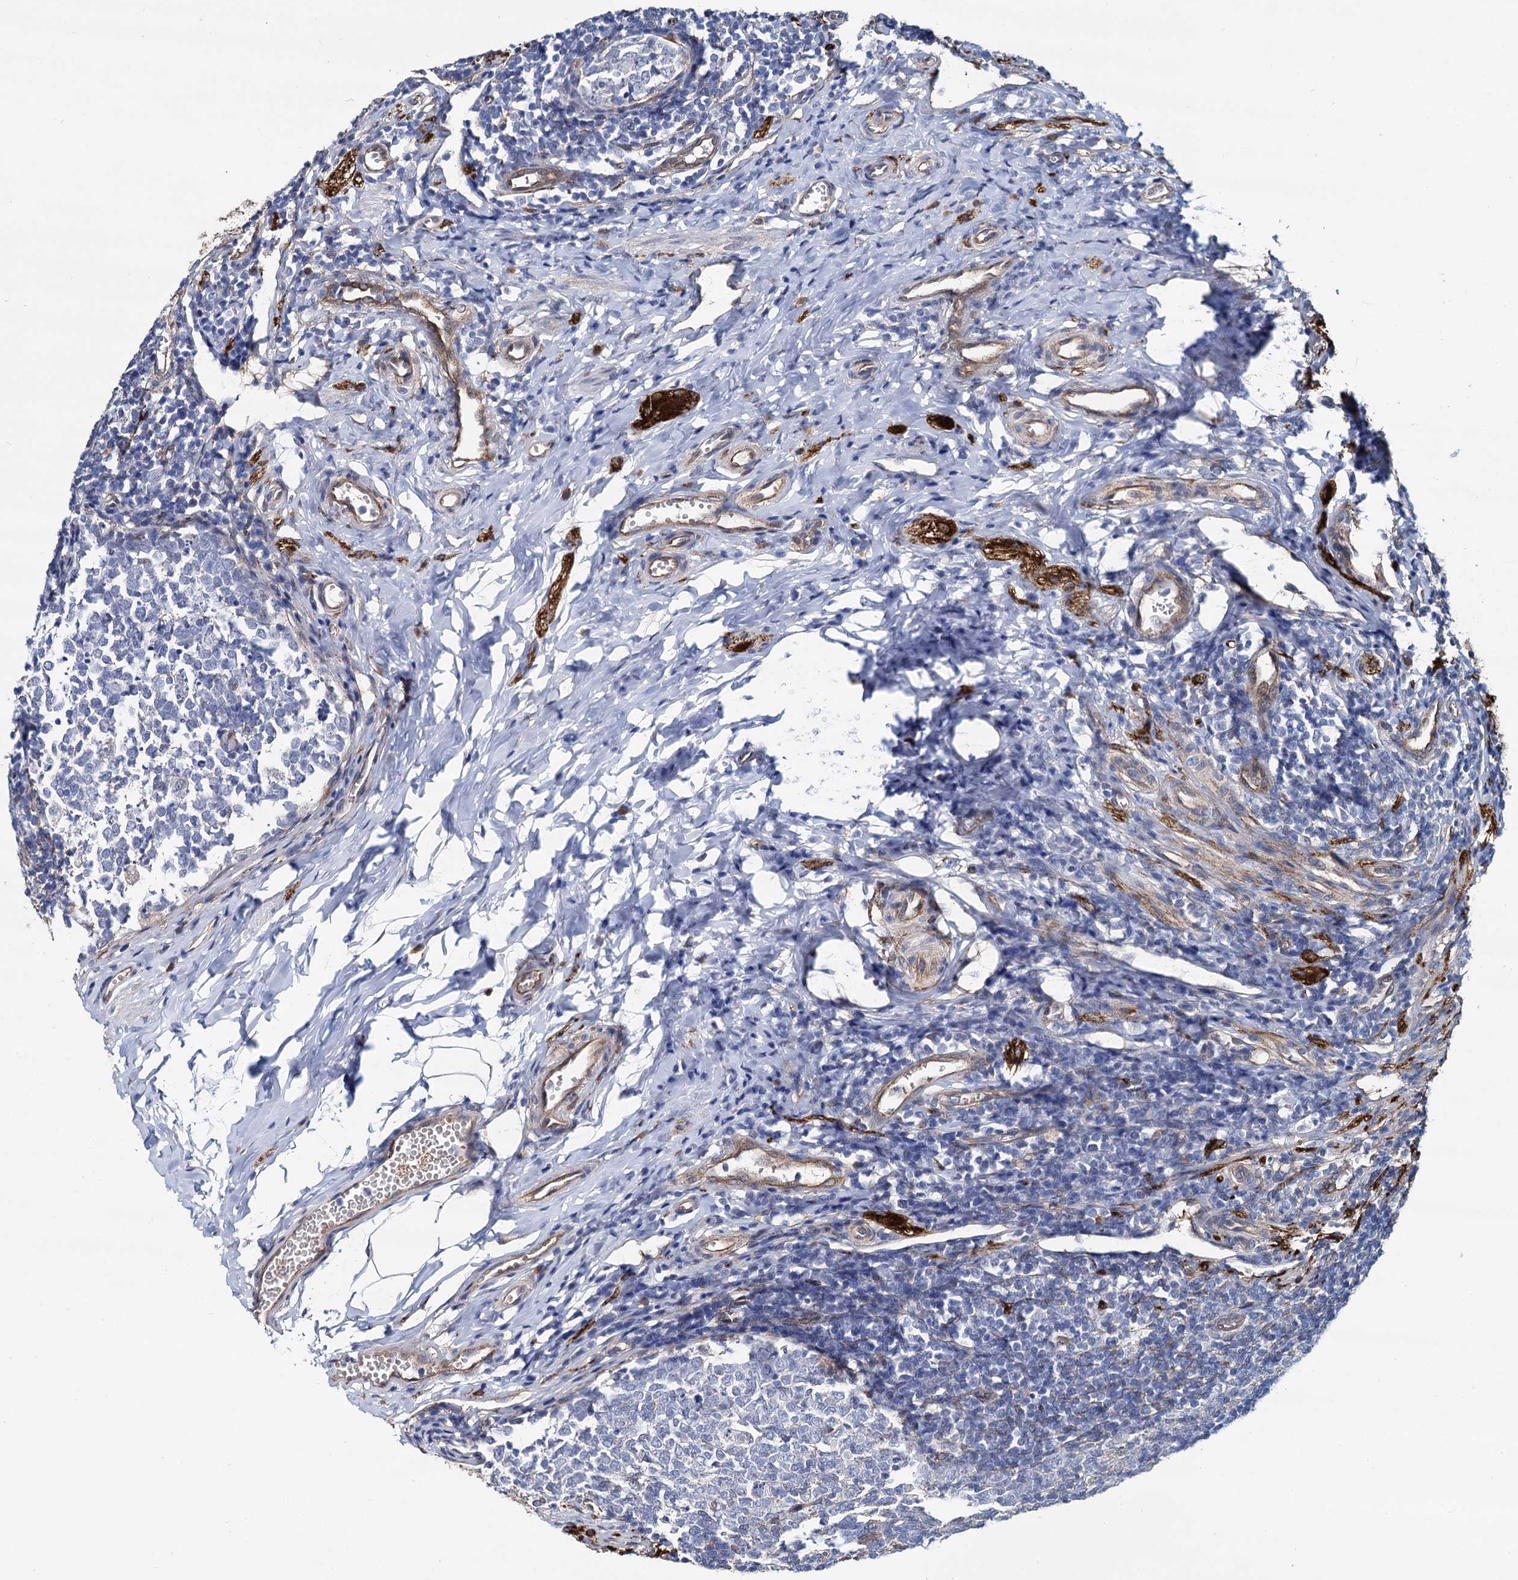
{"staining": {"intensity": "negative", "quantity": "none", "location": "none"}, "tissue": "appendix", "cell_type": "Glandular cells", "image_type": "normal", "snomed": [{"axis": "morphology", "description": "Normal tissue, NOS"}, {"axis": "topography", "description": "Appendix"}], "caption": "Appendix was stained to show a protein in brown. There is no significant positivity in glandular cells. (DAB (3,3'-diaminobenzidine) immunohistochemistry (IHC) visualized using brightfield microscopy, high magnification).", "gene": "STXBP1", "patient": {"sex": "male", "age": 14}}